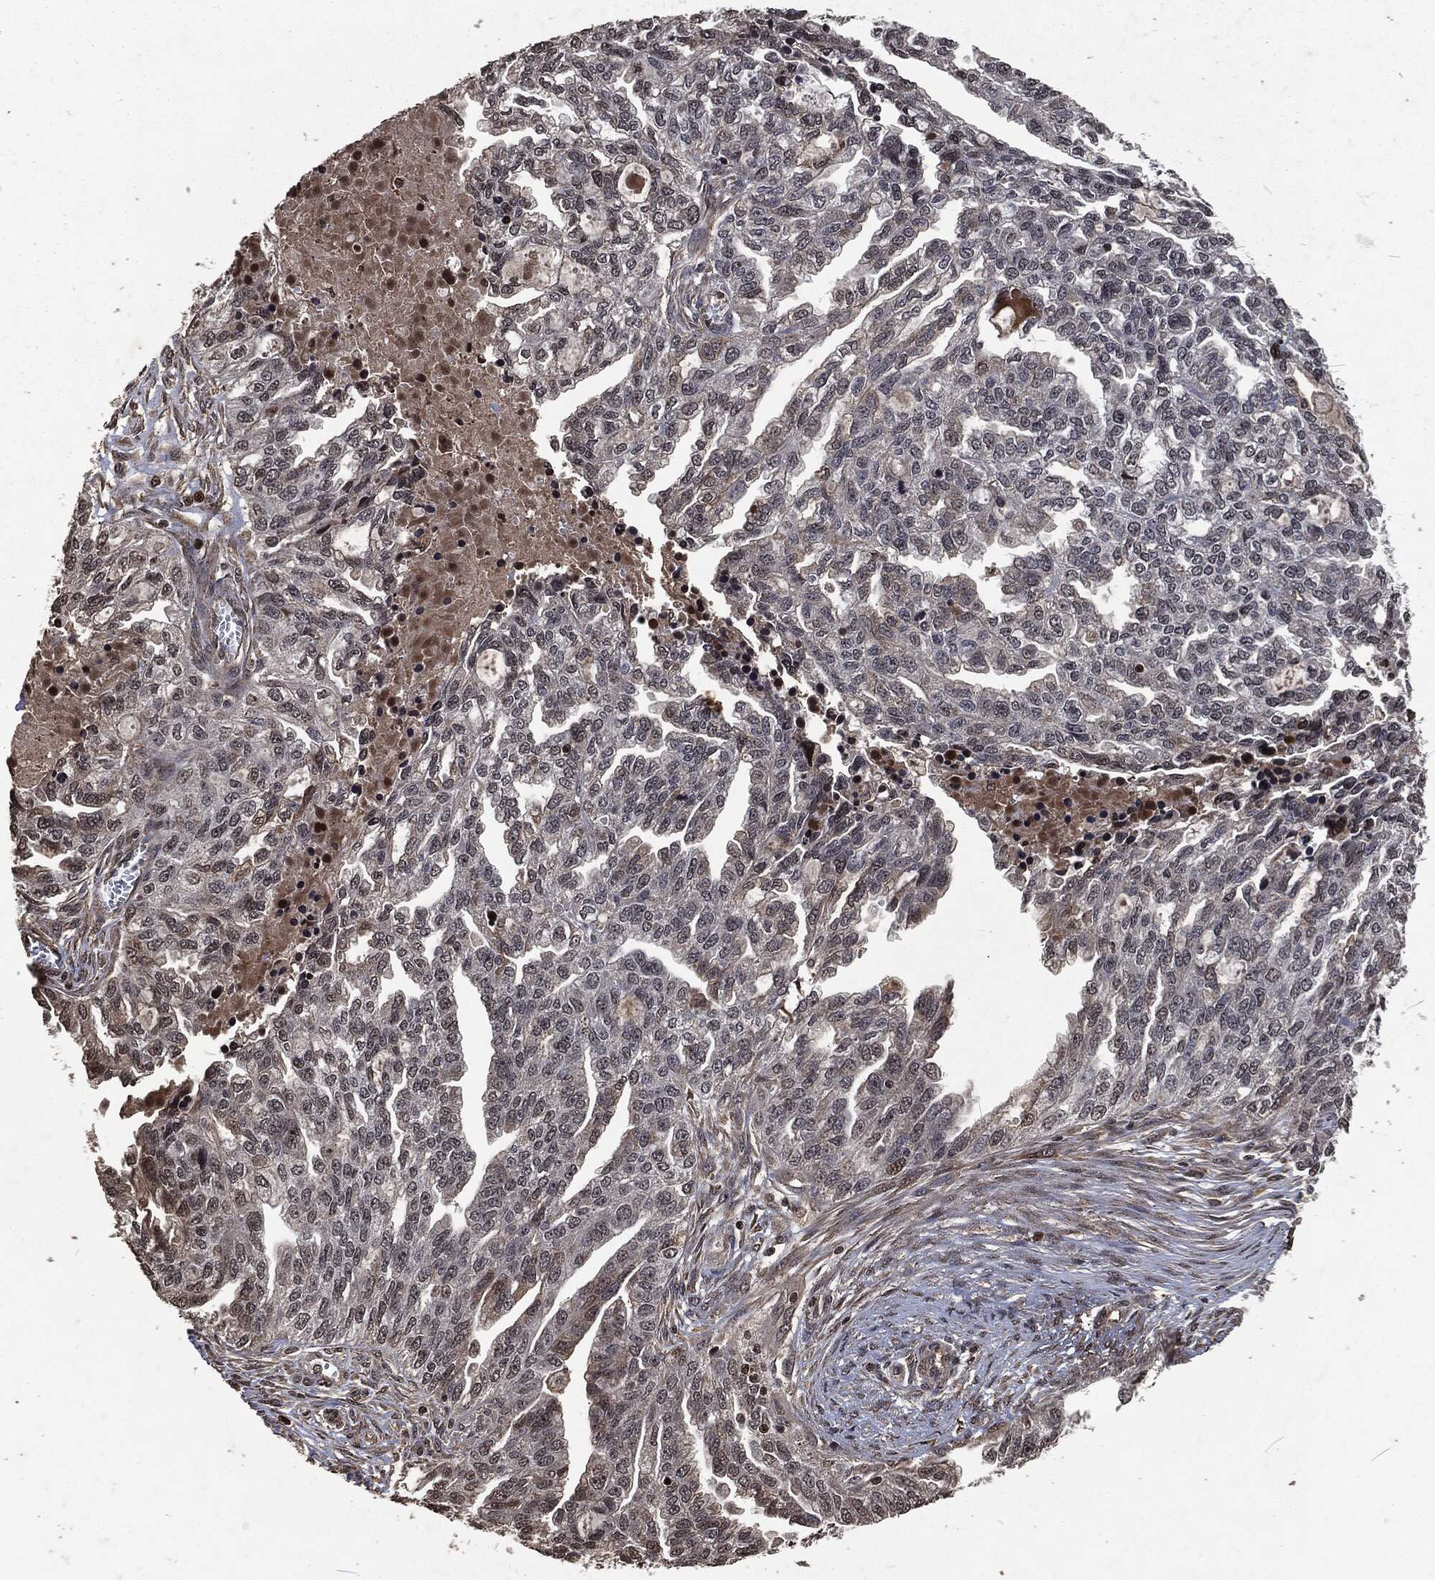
{"staining": {"intensity": "negative", "quantity": "none", "location": "none"}, "tissue": "ovarian cancer", "cell_type": "Tumor cells", "image_type": "cancer", "snomed": [{"axis": "morphology", "description": "Cystadenocarcinoma, serous, NOS"}, {"axis": "topography", "description": "Ovary"}], "caption": "Ovarian cancer was stained to show a protein in brown. There is no significant positivity in tumor cells. Brightfield microscopy of immunohistochemistry stained with DAB (3,3'-diaminobenzidine) (brown) and hematoxylin (blue), captured at high magnification.", "gene": "SNAI1", "patient": {"sex": "female", "age": 51}}